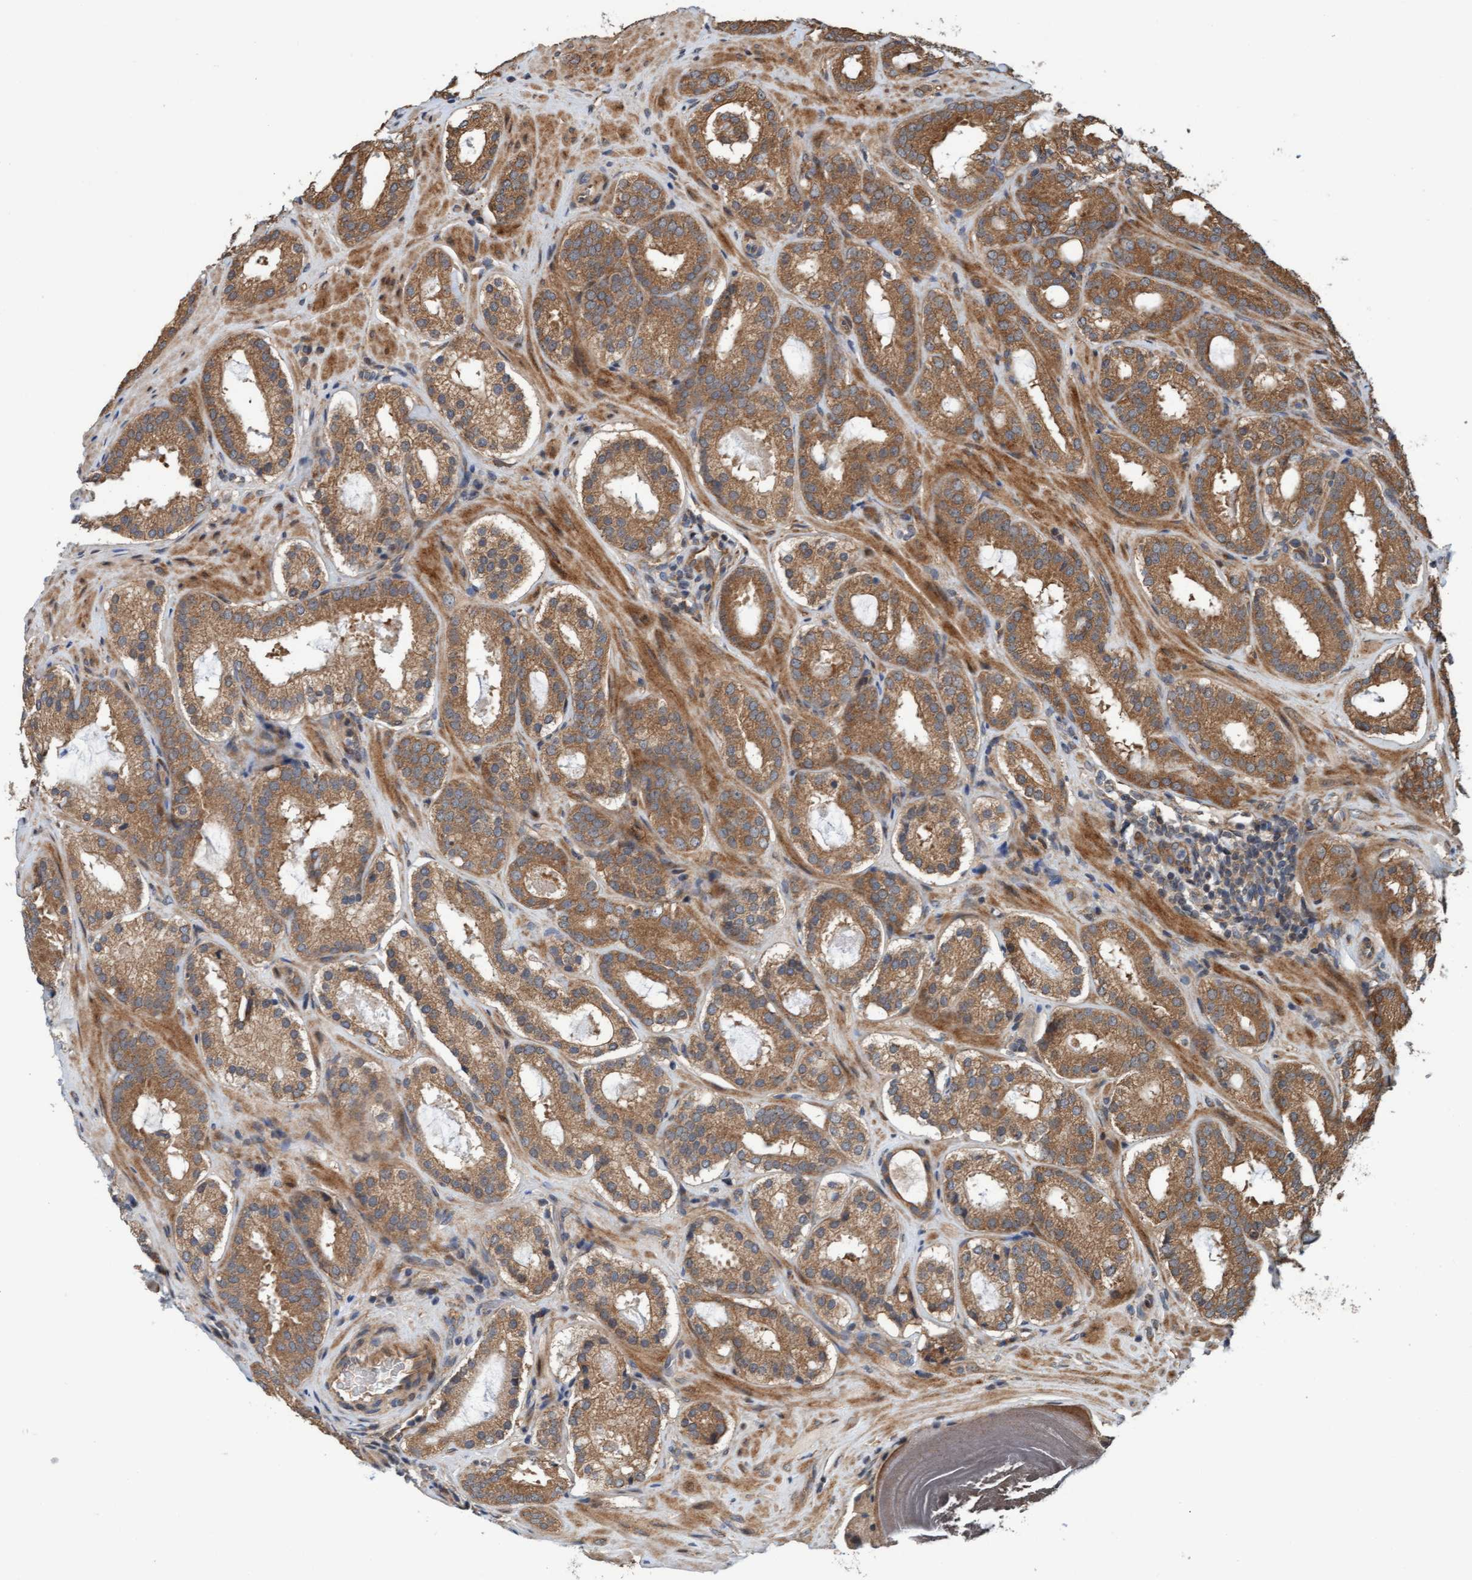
{"staining": {"intensity": "moderate", "quantity": ">75%", "location": "cytoplasmic/membranous"}, "tissue": "prostate cancer", "cell_type": "Tumor cells", "image_type": "cancer", "snomed": [{"axis": "morphology", "description": "Adenocarcinoma, Low grade"}, {"axis": "topography", "description": "Prostate"}], "caption": "Immunohistochemical staining of human prostate cancer (adenocarcinoma (low-grade)) shows moderate cytoplasmic/membranous protein expression in about >75% of tumor cells. (Stains: DAB (3,3'-diaminobenzidine) in brown, nuclei in blue, Microscopy: brightfield microscopy at high magnification).", "gene": "MLXIP", "patient": {"sex": "male", "age": 69}}